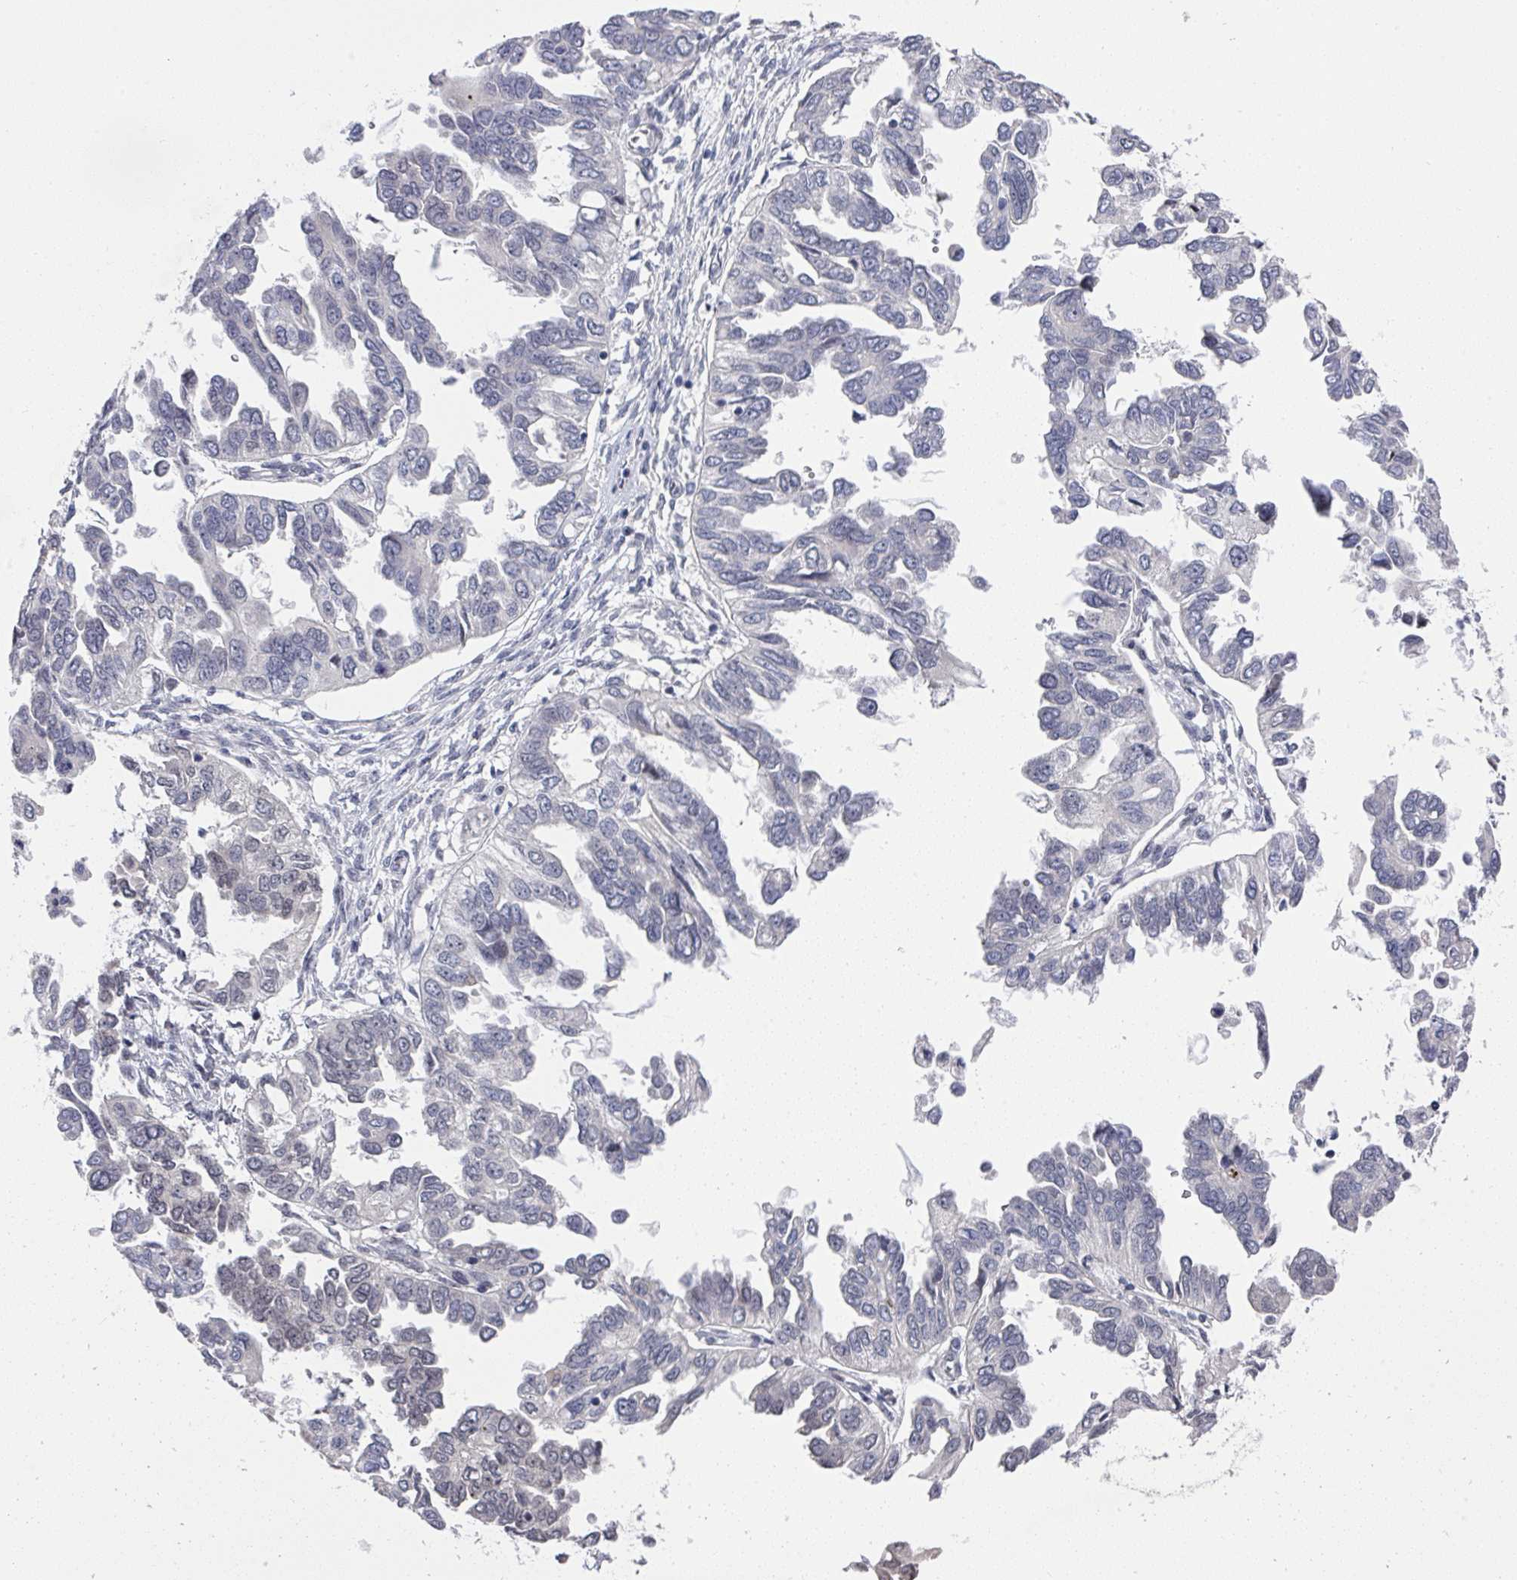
{"staining": {"intensity": "weak", "quantity": "25%-75%", "location": "nuclear"}, "tissue": "ovarian cancer", "cell_type": "Tumor cells", "image_type": "cancer", "snomed": [{"axis": "morphology", "description": "Cystadenocarcinoma, serous, NOS"}, {"axis": "topography", "description": "Ovary"}], "caption": "DAB immunohistochemical staining of human ovarian cancer displays weak nuclear protein positivity in approximately 25%-75% of tumor cells.", "gene": "JMJD1C", "patient": {"sex": "female", "age": 53}}